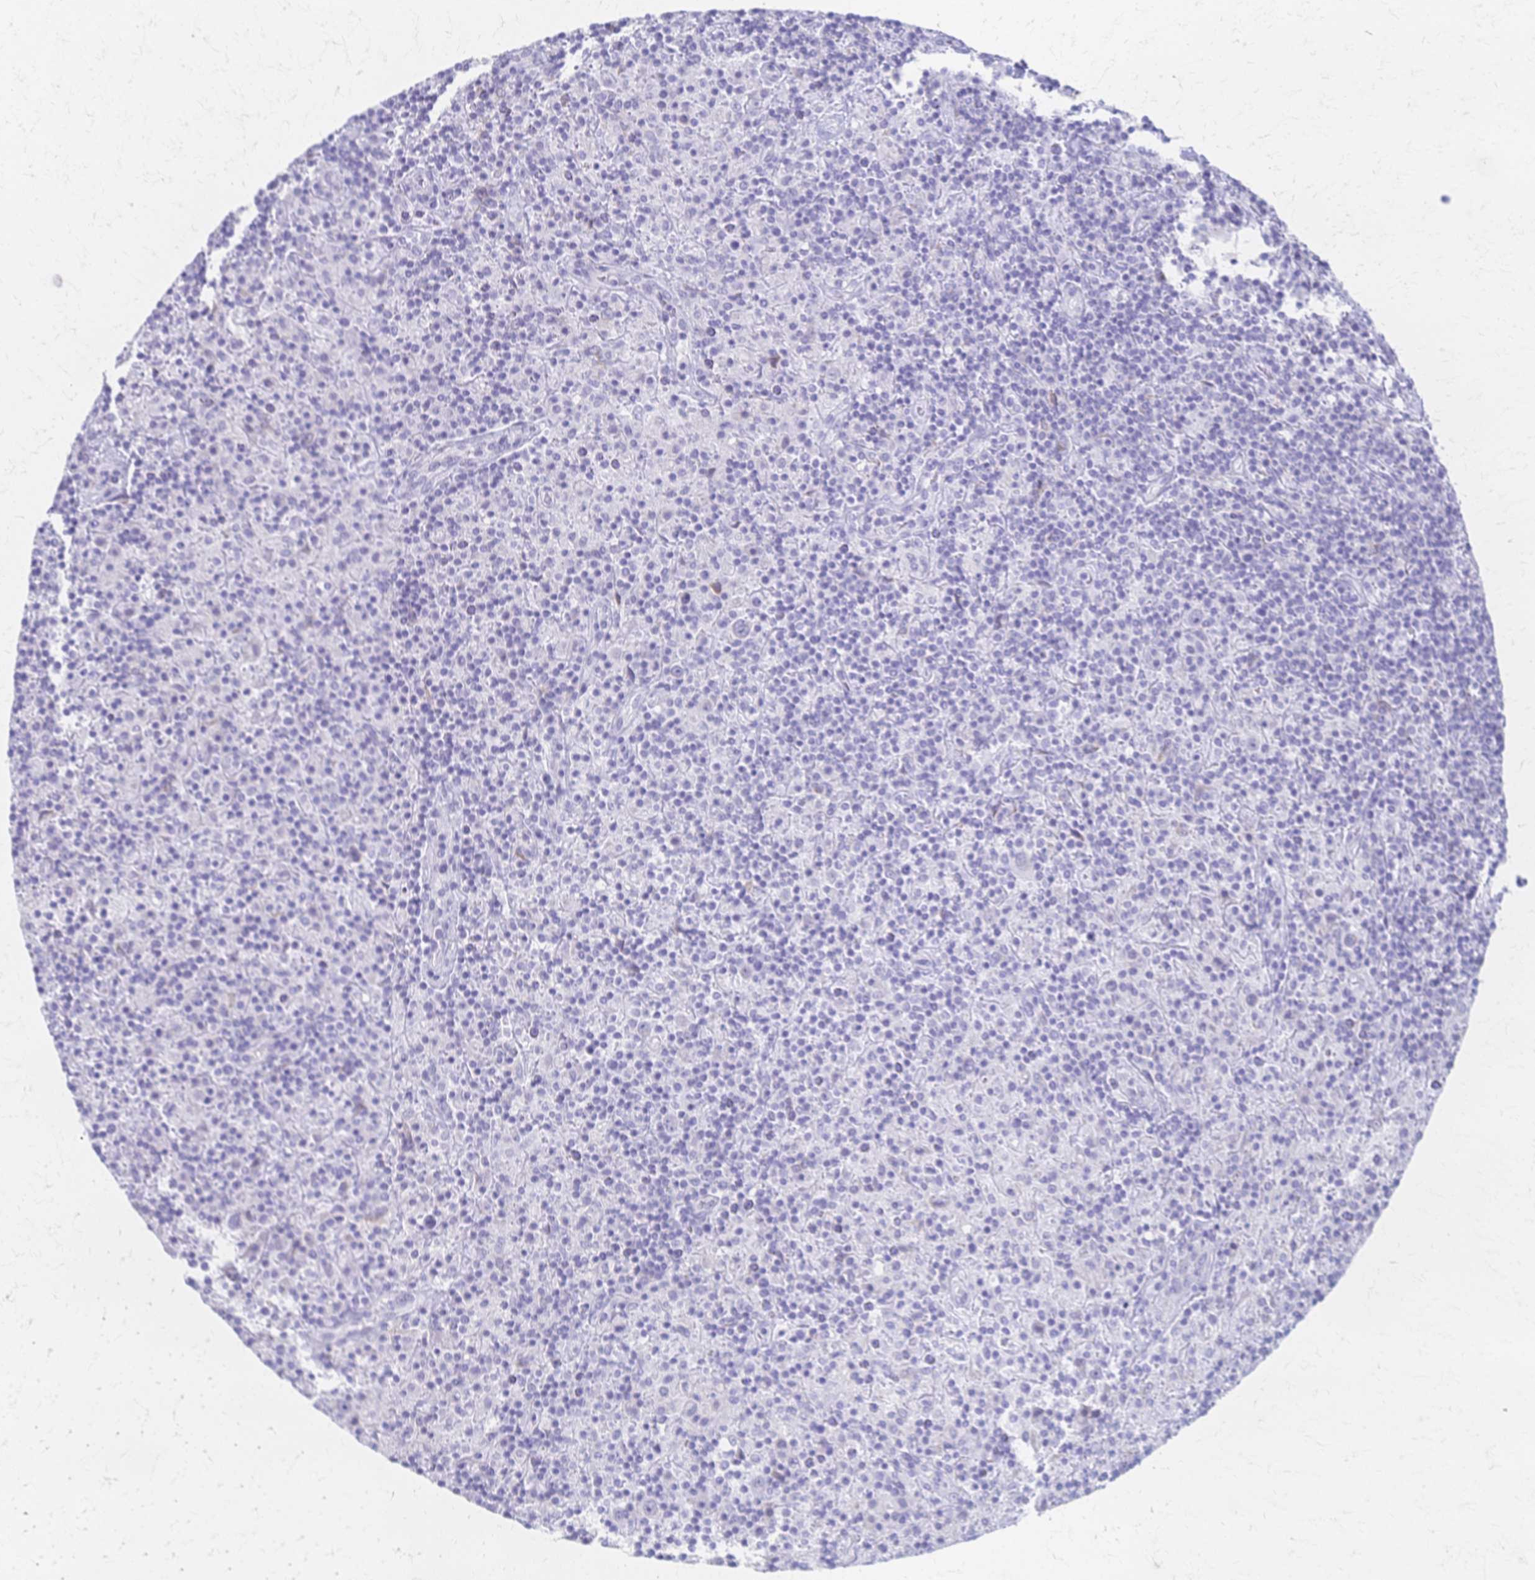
{"staining": {"intensity": "negative", "quantity": "none", "location": "none"}, "tissue": "lymphoma", "cell_type": "Tumor cells", "image_type": "cancer", "snomed": [{"axis": "morphology", "description": "Hodgkin's disease, NOS"}, {"axis": "topography", "description": "Thymus, NOS"}], "caption": "A high-resolution image shows IHC staining of Hodgkin's disease, which exhibits no significant expression in tumor cells.", "gene": "CYB5A", "patient": {"sex": "female", "age": 17}}